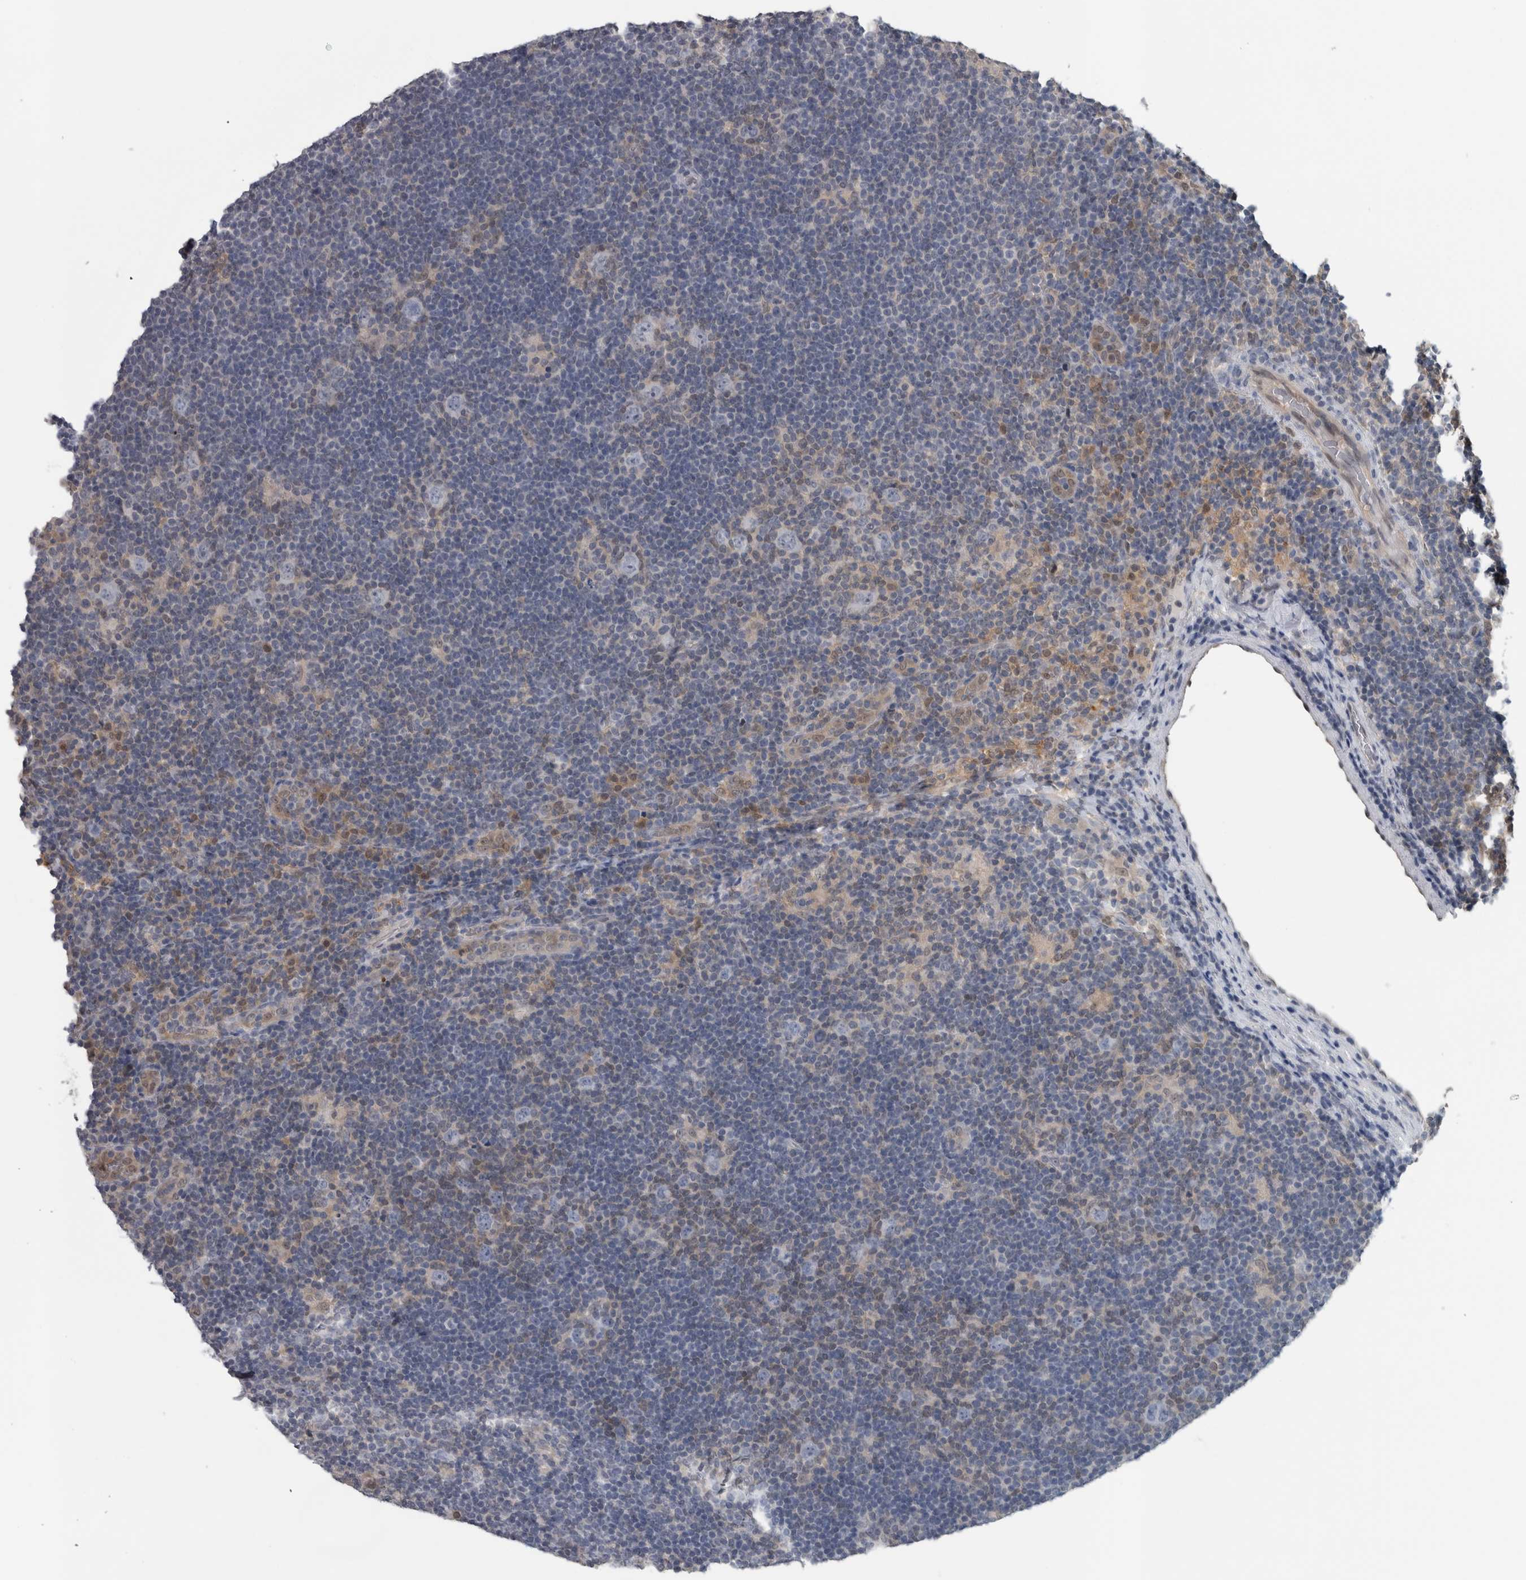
{"staining": {"intensity": "negative", "quantity": "none", "location": "none"}, "tissue": "lymphoma", "cell_type": "Tumor cells", "image_type": "cancer", "snomed": [{"axis": "morphology", "description": "Hodgkin's disease, NOS"}, {"axis": "topography", "description": "Lymph node"}], "caption": "A histopathology image of lymphoma stained for a protein displays no brown staining in tumor cells.", "gene": "NAPRT", "patient": {"sex": "female", "age": 57}}